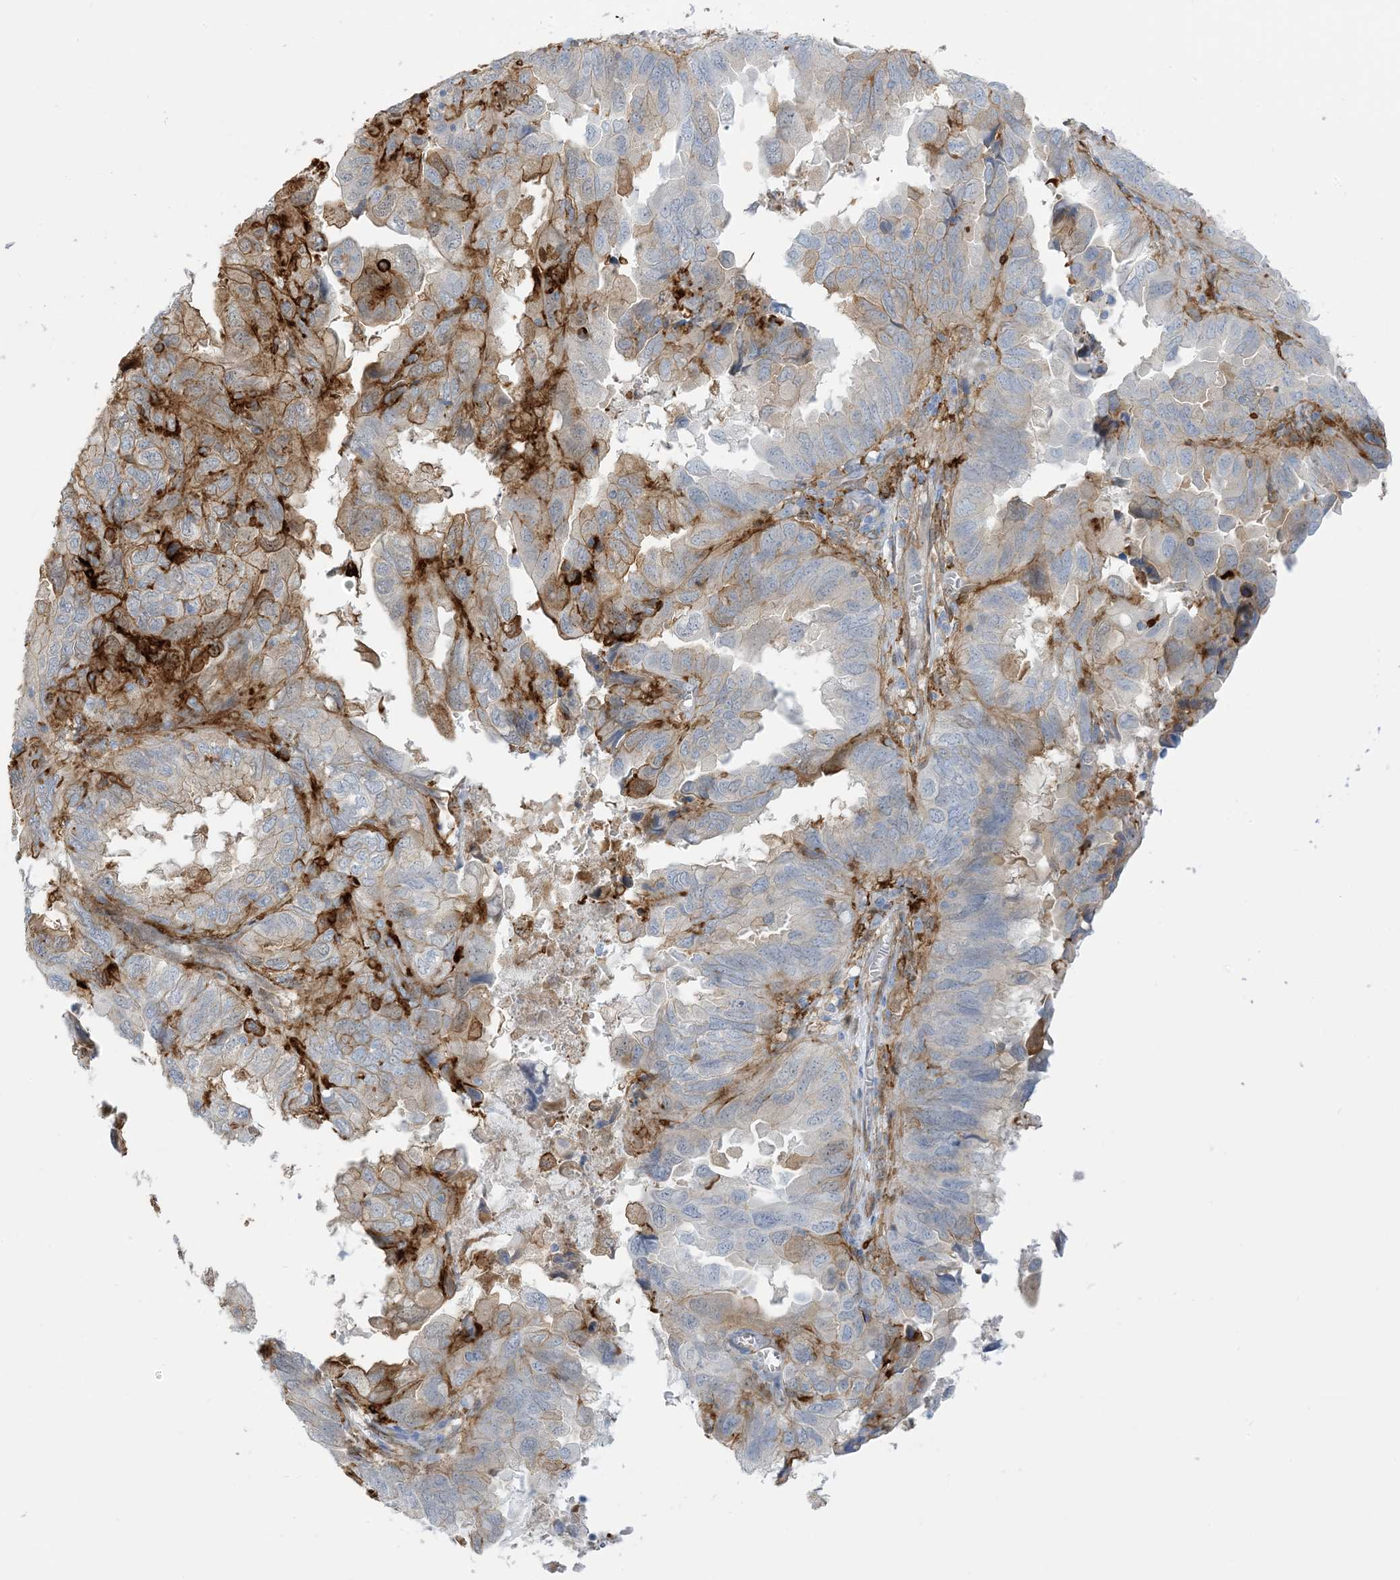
{"staining": {"intensity": "moderate", "quantity": "<25%", "location": "cytoplasmic/membranous"}, "tissue": "endometrial cancer", "cell_type": "Tumor cells", "image_type": "cancer", "snomed": [{"axis": "morphology", "description": "Adenocarcinoma, NOS"}, {"axis": "topography", "description": "Uterus"}], "caption": "Endometrial cancer was stained to show a protein in brown. There is low levels of moderate cytoplasmic/membranous positivity in approximately <25% of tumor cells. (DAB (3,3'-diaminobenzidine) IHC, brown staining for protein, blue staining for nuclei).", "gene": "ICMT", "patient": {"sex": "female", "age": 77}}